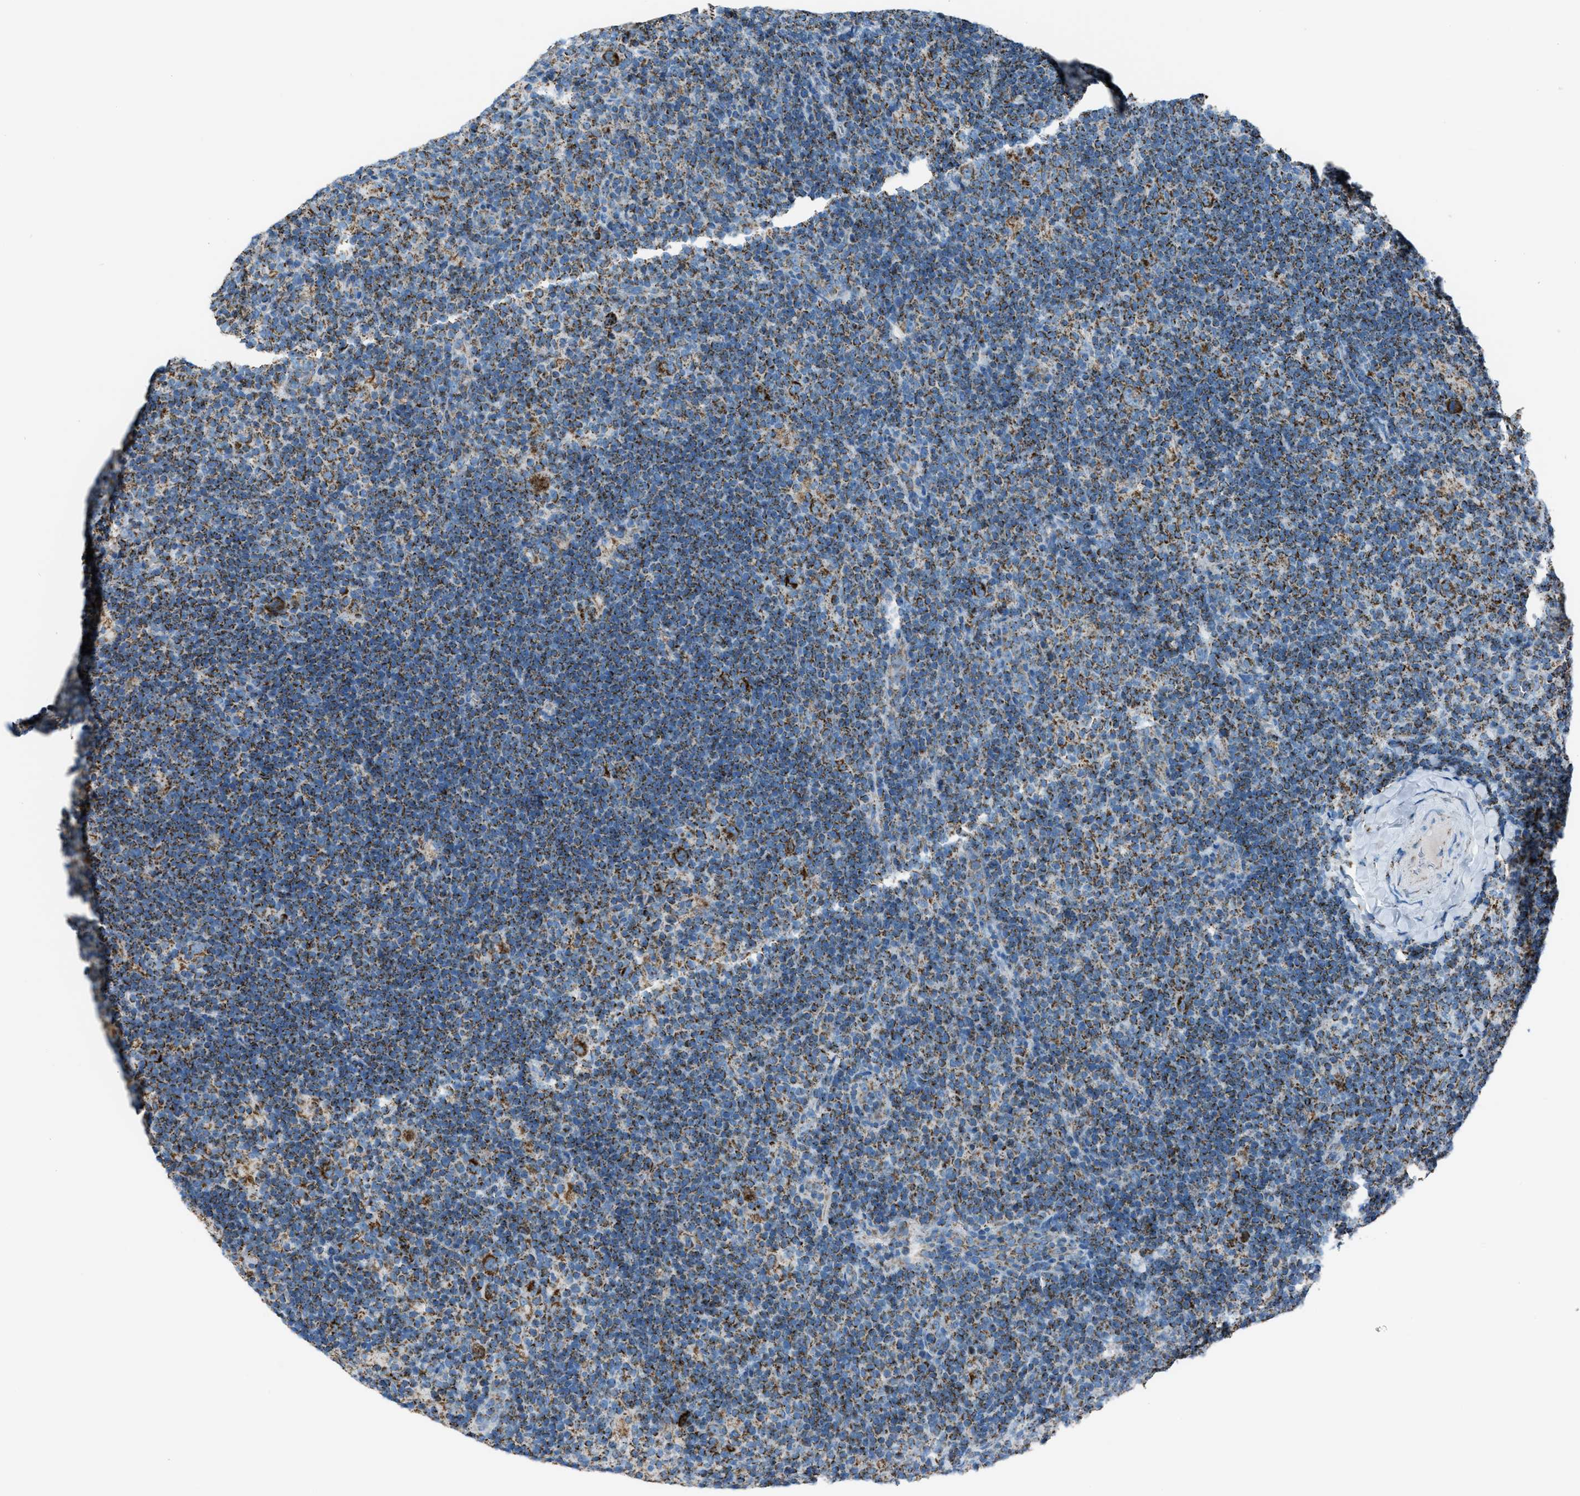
{"staining": {"intensity": "strong", "quantity": ">75%", "location": "cytoplasmic/membranous"}, "tissue": "lymphoma", "cell_type": "Tumor cells", "image_type": "cancer", "snomed": [{"axis": "morphology", "description": "Hodgkin's disease, NOS"}, {"axis": "topography", "description": "Lymph node"}], "caption": "Immunohistochemistry (IHC) photomicrograph of lymphoma stained for a protein (brown), which displays high levels of strong cytoplasmic/membranous positivity in approximately >75% of tumor cells.", "gene": "MDH2", "patient": {"sex": "female", "age": 57}}